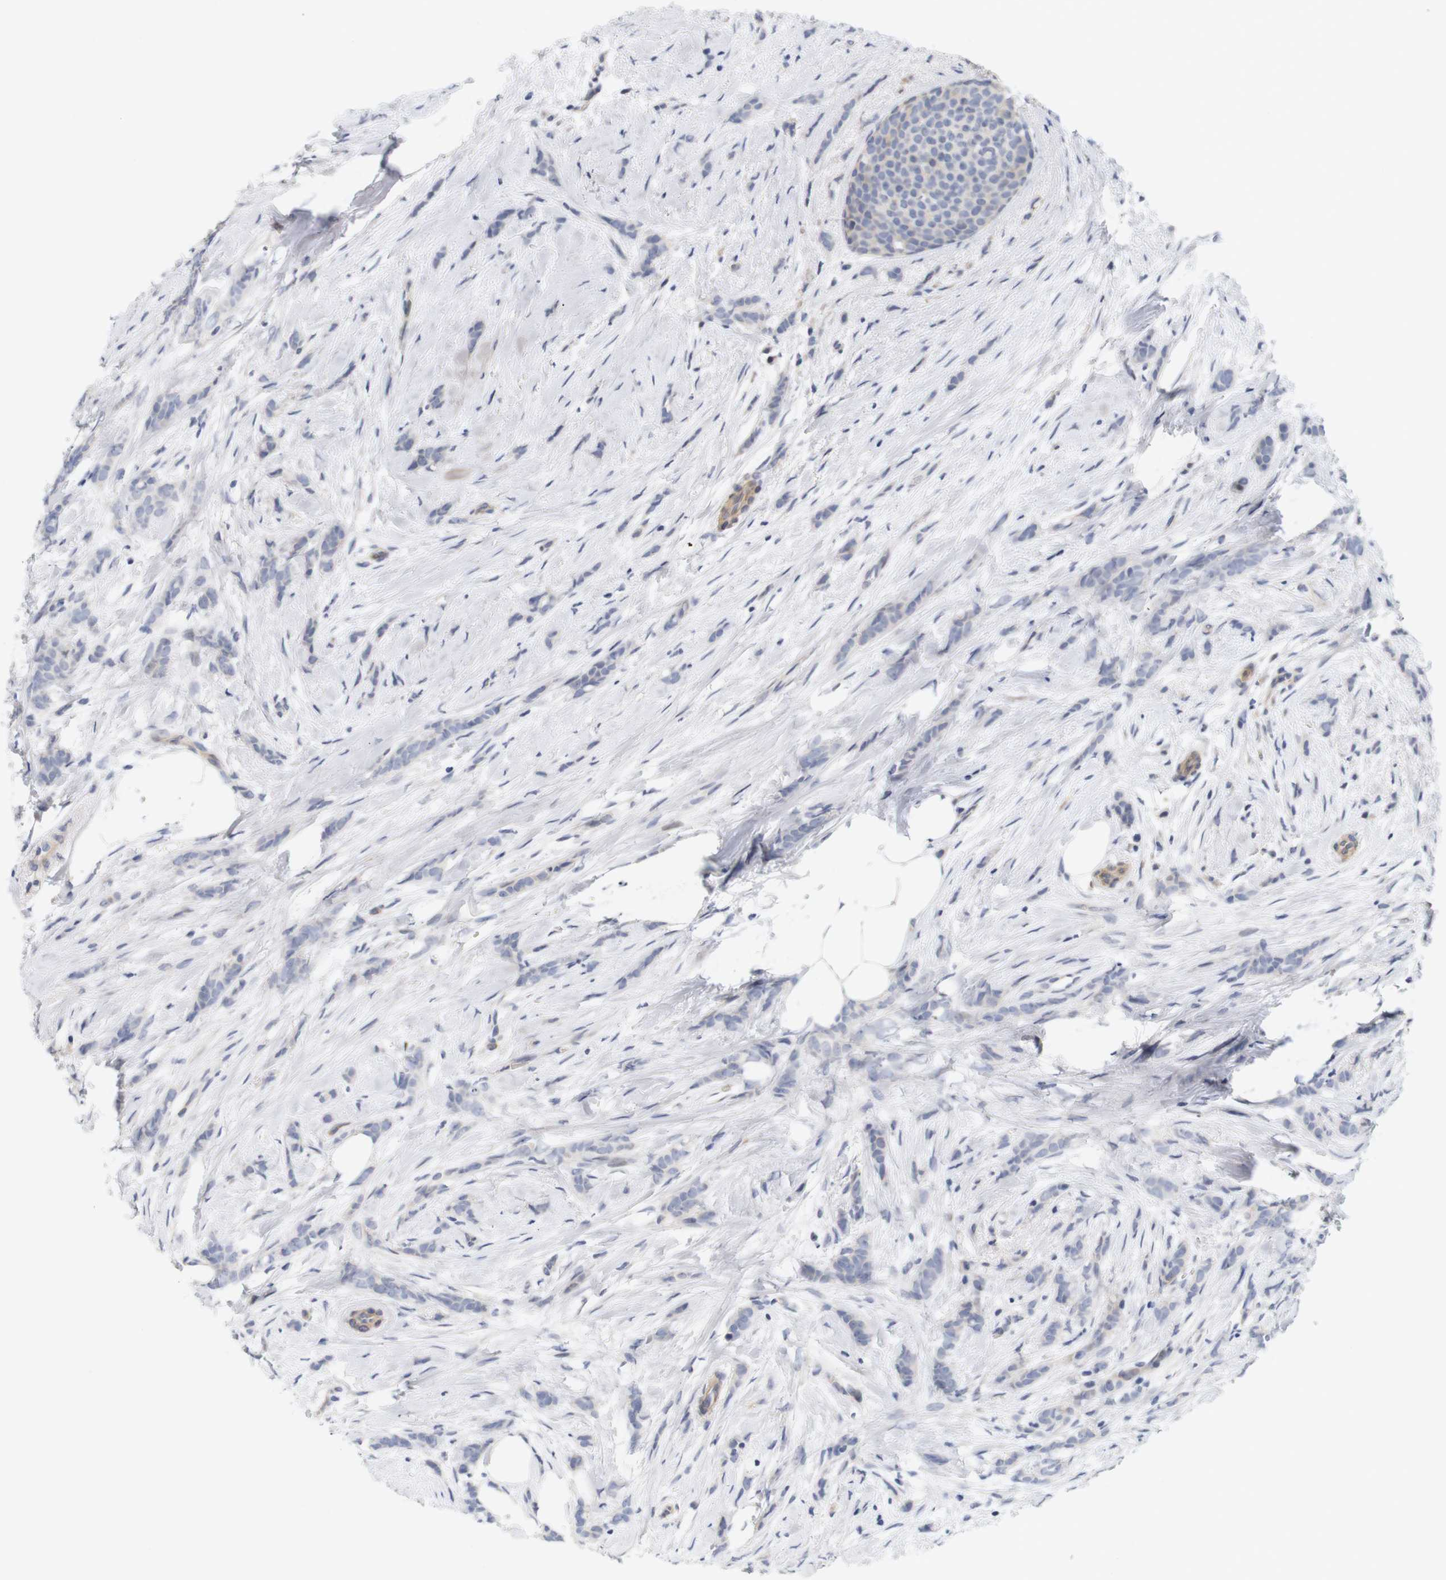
{"staining": {"intensity": "negative", "quantity": "none", "location": "none"}, "tissue": "breast cancer", "cell_type": "Tumor cells", "image_type": "cancer", "snomed": [{"axis": "morphology", "description": "Lobular carcinoma, in situ"}, {"axis": "morphology", "description": "Lobular carcinoma"}, {"axis": "topography", "description": "Breast"}], "caption": "DAB immunohistochemical staining of breast cancer reveals no significant expression in tumor cells.", "gene": "CYB561", "patient": {"sex": "female", "age": 41}}